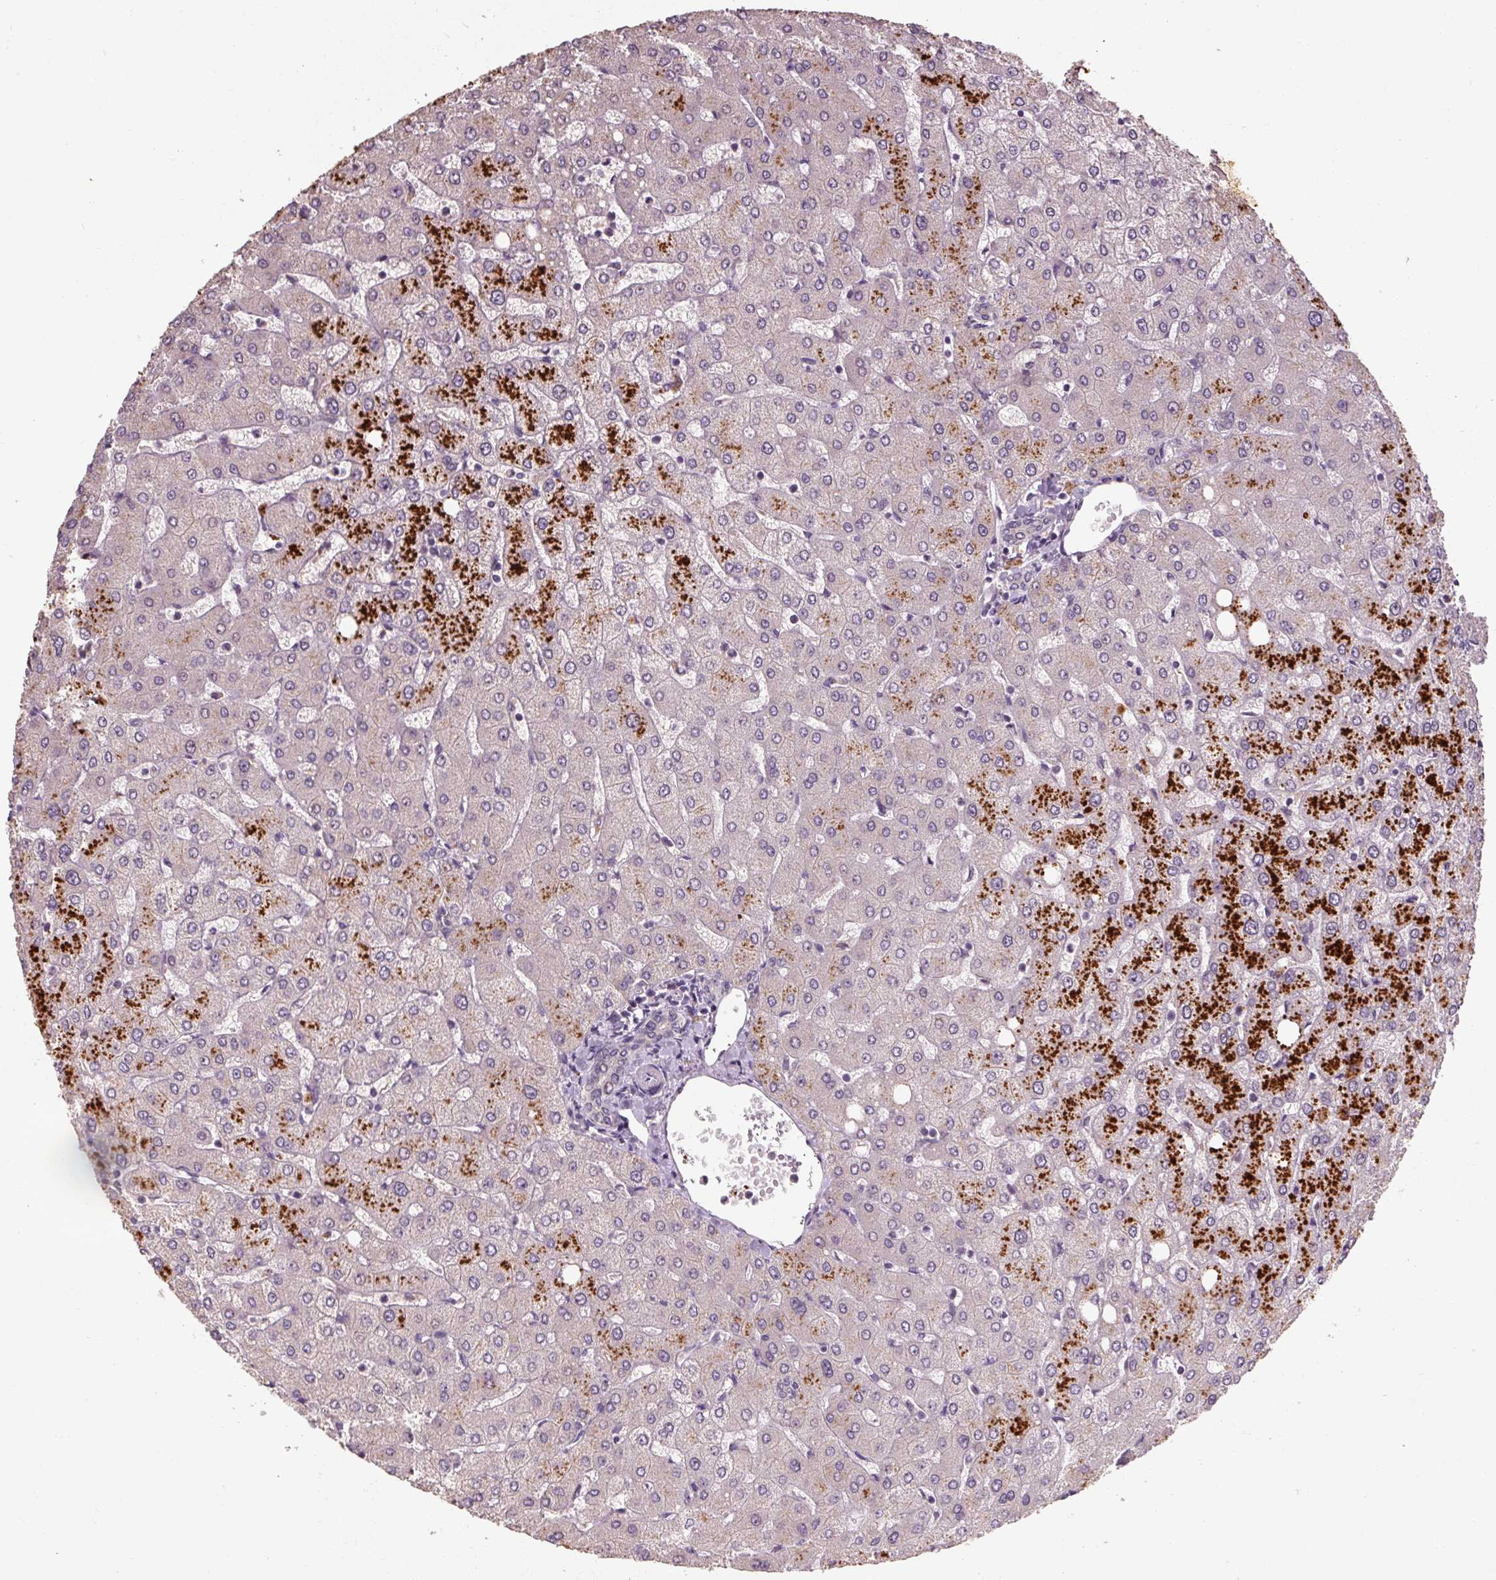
{"staining": {"intensity": "negative", "quantity": "none", "location": "none"}, "tissue": "liver", "cell_type": "Cholangiocytes", "image_type": "normal", "snomed": [{"axis": "morphology", "description": "Normal tissue, NOS"}, {"axis": "topography", "description": "Liver"}], "caption": "A histopathology image of liver stained for a protein exhibits no brown staining in cholangiocytes. (Brightfield microscopy of DAB IHC at high magnification).", "gene": "CFAP65", "patient": {"sex": "female", "age": 54}}